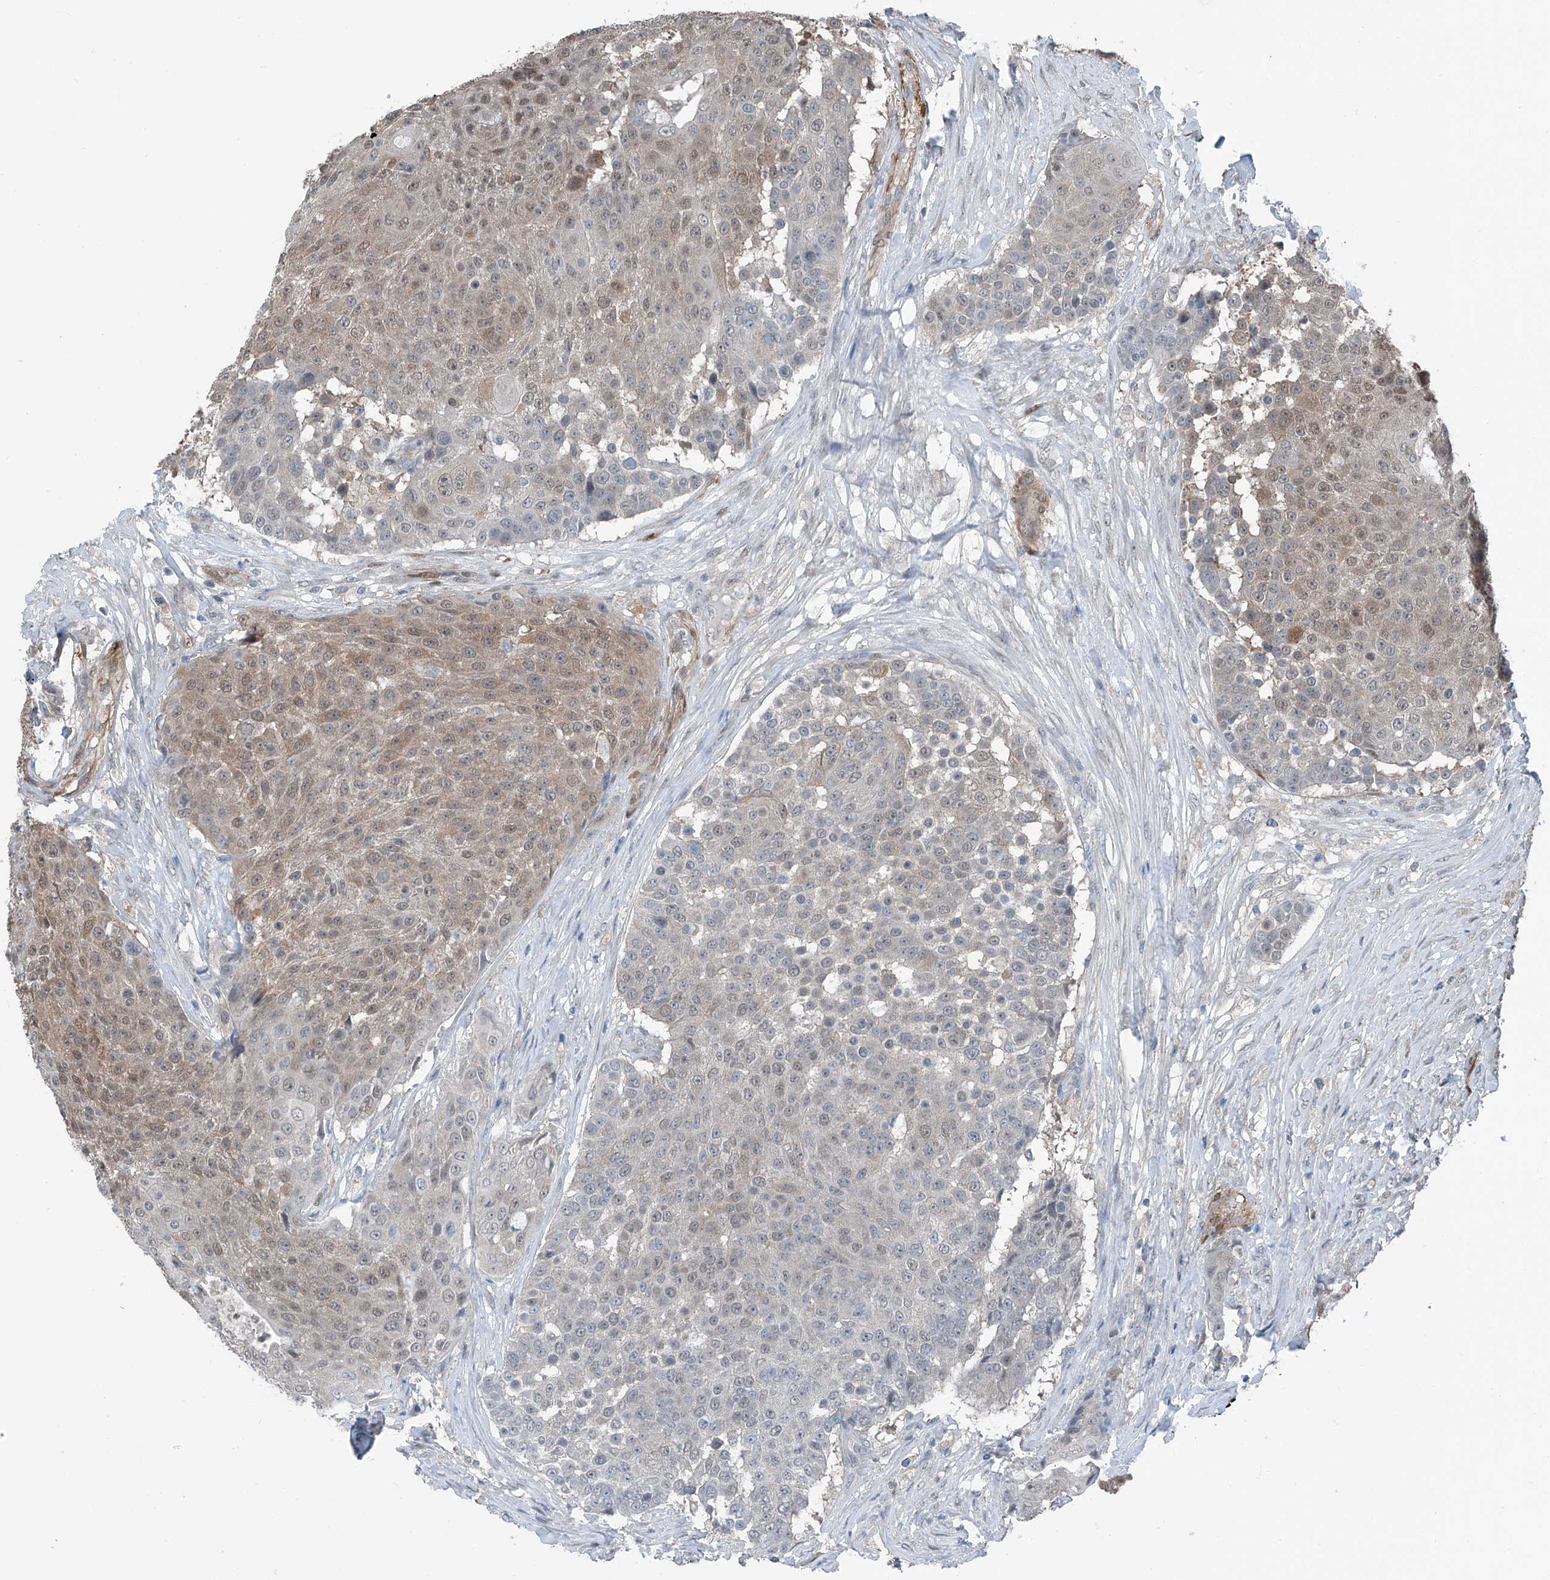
{"staining": {"intensity": "moderate", "quantity": "<25%", "location": "cytoplasmic/membranous,nuclear"}, "tissue": "urothelial cancer", "cell_type": "Tumor cells", "image_type": "cancer", "snomed": [{"axis": "morphology", "description": "Urothelial carcinoma, High grade"}, {"axis": "topography", "description": "Urinary bladder"}], "caption": "High-magnification brightfield microscopy of urothelial carcinoma (high-grade) stained with DAB (3,3'-diaminobenzidine) (brown) and counterstained with hematoxylin (blue). tumor cells exhibit moderate cytoplasmic/membranous and nuclear expression is seen in approximately<25% of cells.", "gene": "HSPA6", "patient": {"sex": "female", "age": 63}}